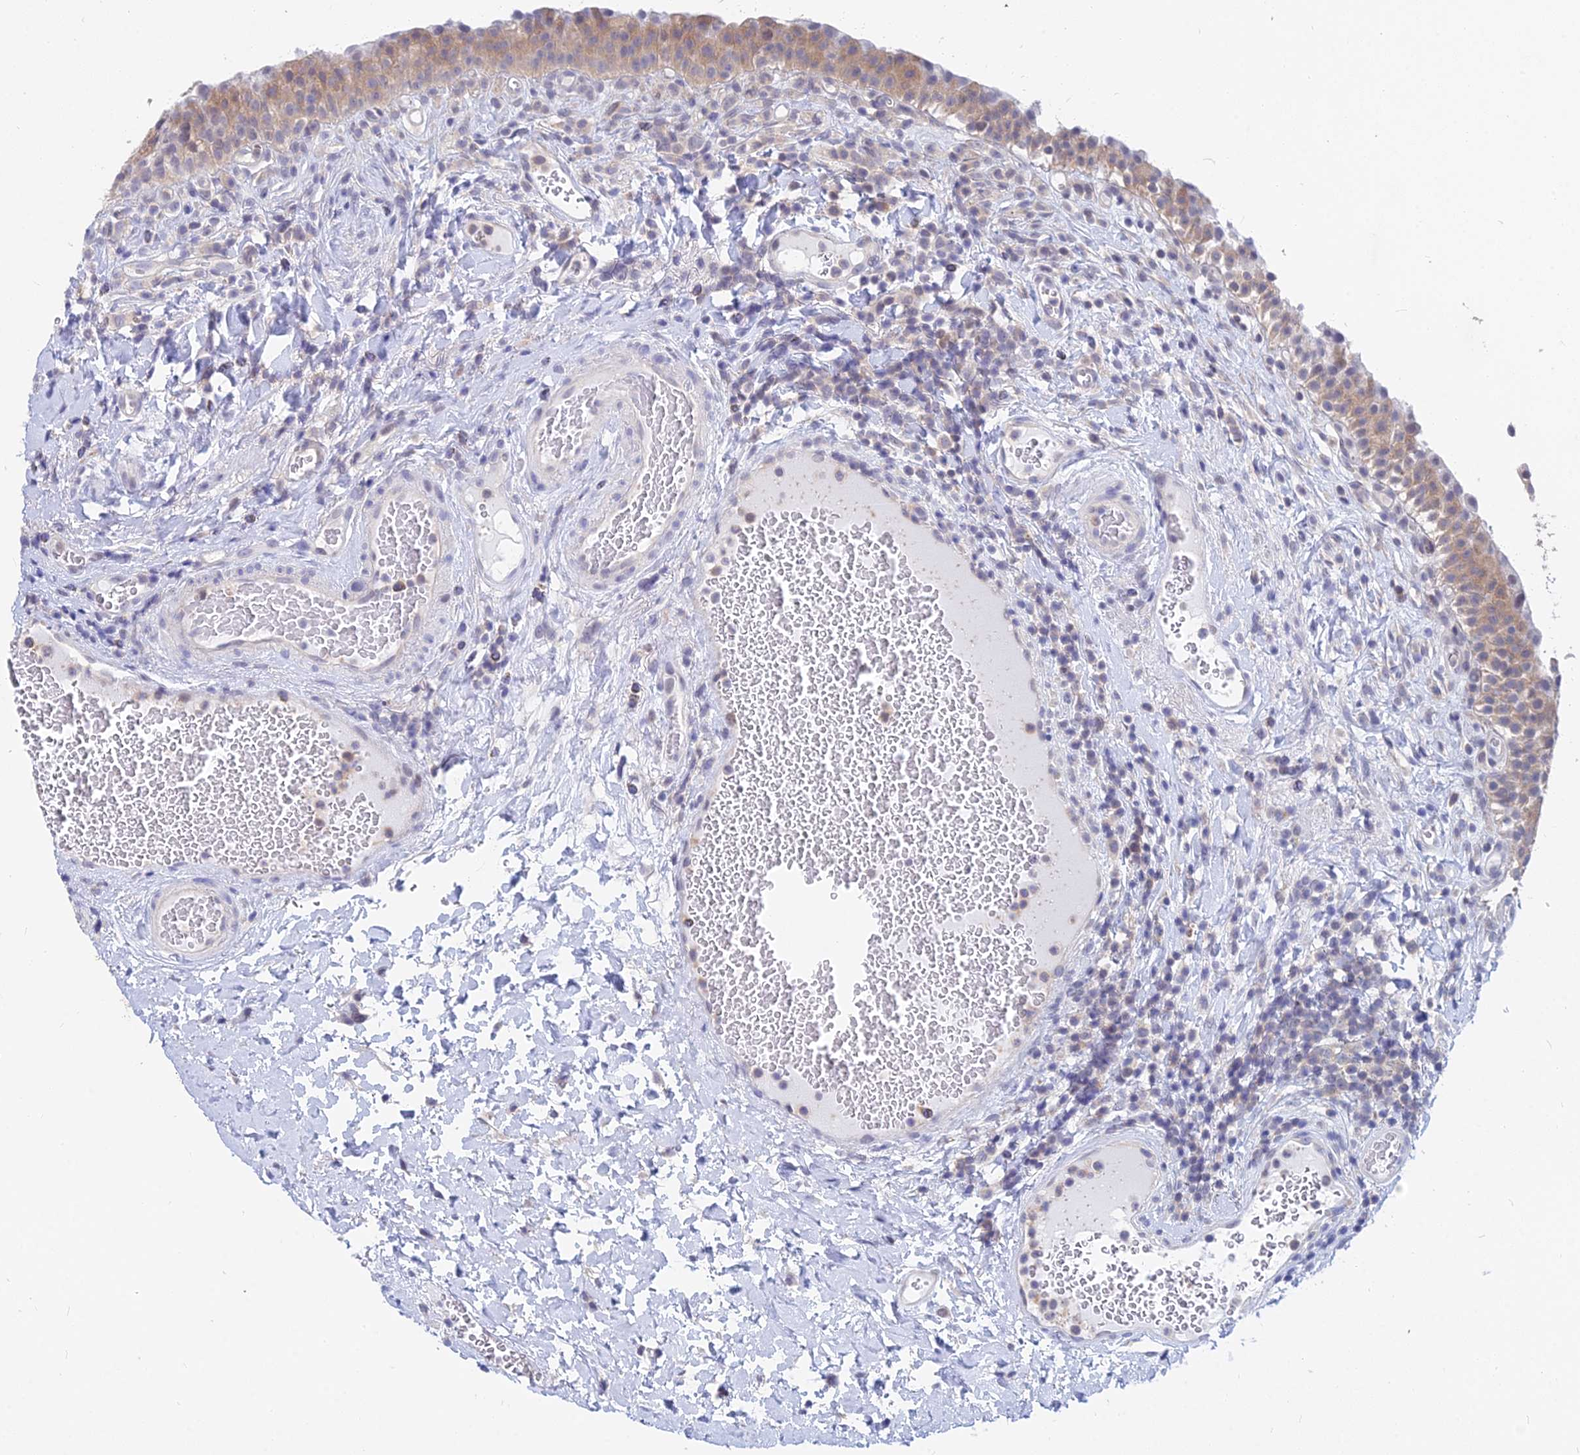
{"staining": {"intensity": "weak", "quantity": ">75%", "location": "cytoplasmic/membranous"}, "tissue": "urinary bladder", "cell_type": "Urothelial cells", "image_type": "normal", "snomed": [{"axis": "morphology", "description": "Normal tissue, NOS"}, {"axis": "morphology", "description": "Inflammation, NOS"}, {"axis": "topography", "description": "Urinary bladder"}], "caption": "This photomicrograph exhibits IHC staining of benign urinary bladder, with low weak cytoplasmic/membranous positivity in about >75% of urothelial cells.", "gene": "B3GALT4", "patient": {"sex": "male", "age": 64}}